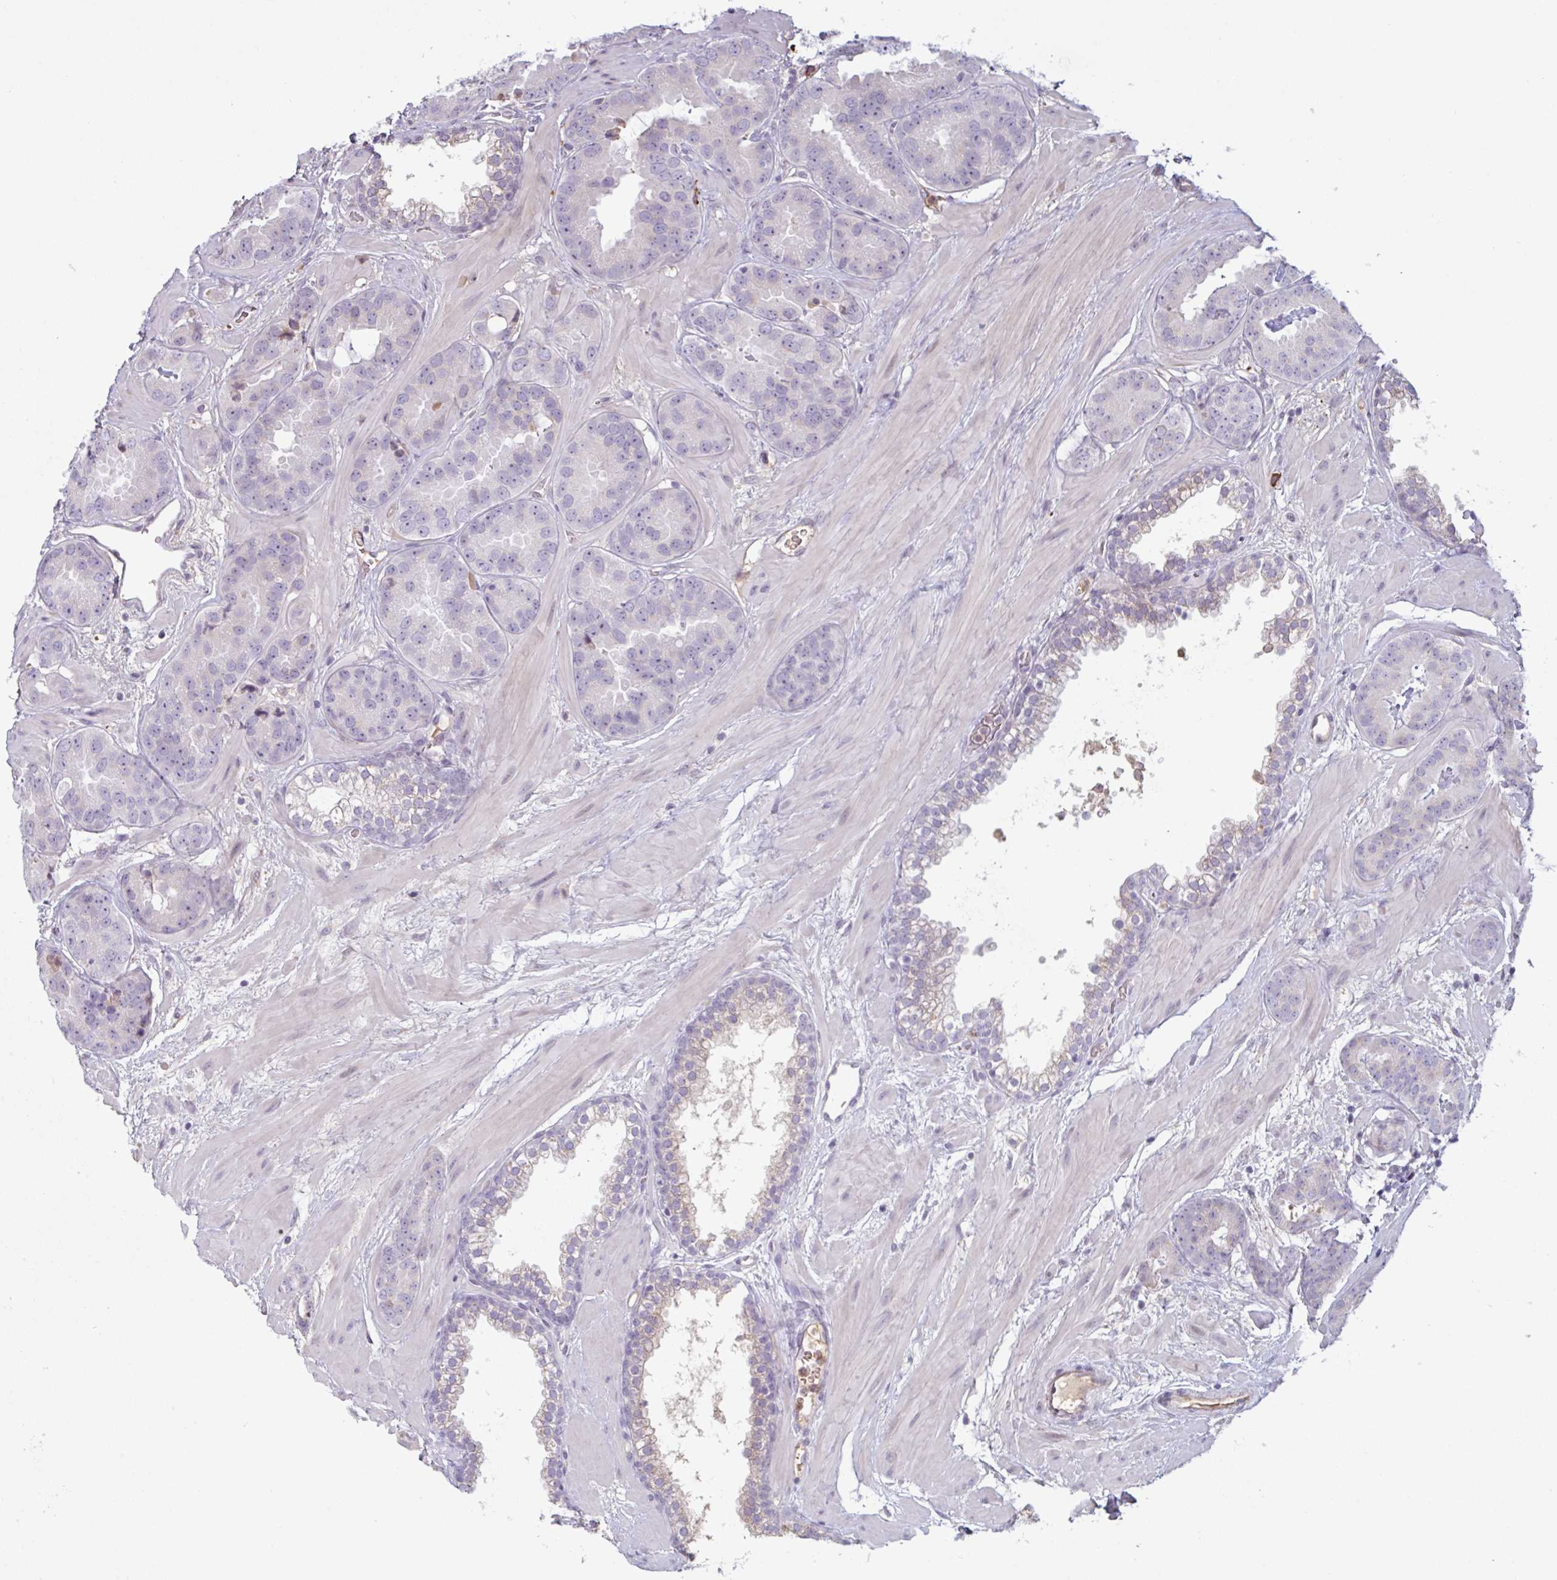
{"staining": {"intensity": "negative", "quantity": "none", "location": "none"}, "tissue": "prostate cancer", "cell_type": "Tumor cells", "image_type": "cancer", "snomed": [{"axis": "morphology", "description": "Adenocarcinoma, Low grade"}, {"axis": "topography", "description": "Prostate"}], "caption": "Tumor cells are negative for protein expression in human prostate cancer (adenocarcinoma (low-grade)).", "gene": "TAF1D", "patient": {"sex": "male", "age": 62}}